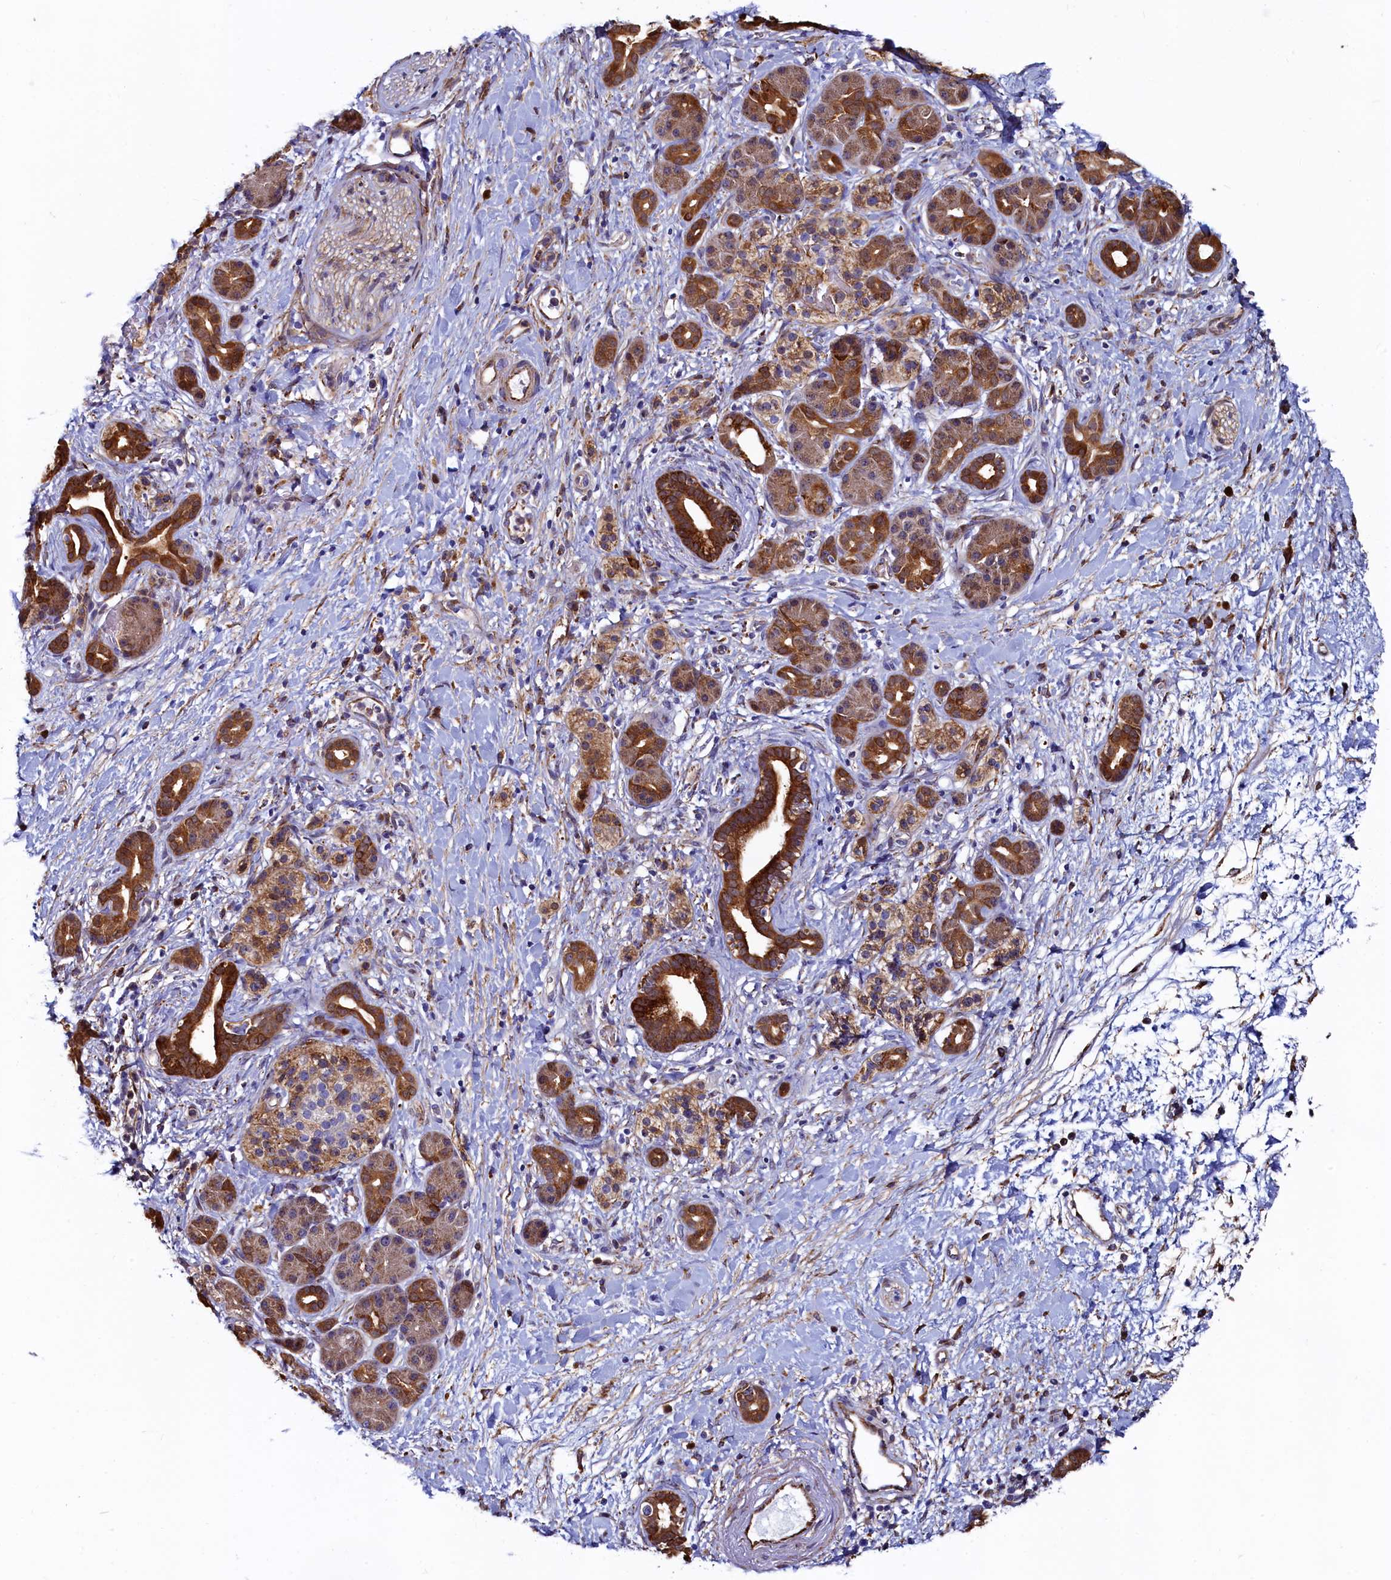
{"staining": {"intensity": "strong", "quantity": ">75%", "location": "cytoplasmic/membranous"}, "tissue": "pancreatic cancer", "cell_type": "Tumor cells", "image_type": "cancer", "snomed": [{"axis": "morphology", "description": "Normal tissue, NOS"}, {"axis": "morphology", "description": "Adenocarcinoma, NOS"}, {"axis": "topography", "description": "Pancreas"}, {"axis": "topography", "description": "Peripheral nerve tissue"}], "caption": "About >75% of tumor cells in pancreatic cancer show strong cytoplasmic/membranous protein staining as visualized by brown immunohistochemical staining.", "gene": "ASTE1", "patient": {"sex": "female", "age": 77}}